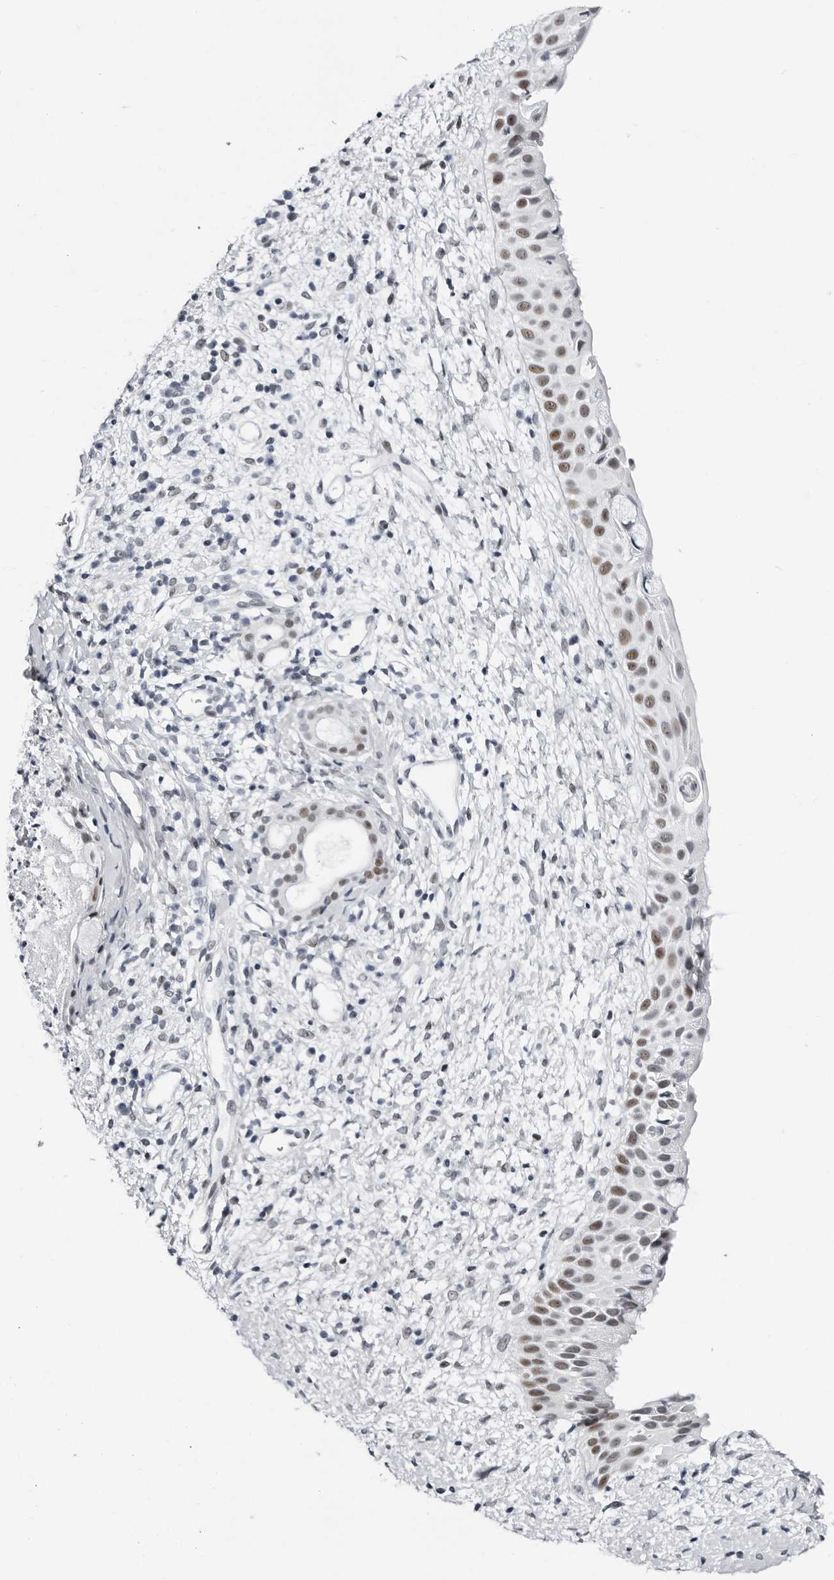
{"staining": {"intensity": "moderate", "quantity": ">75%", "location": "nuclear"}, "tissue": "nasopharynx", "cell_type": "Respiratory epithelial cells", "image_type": "normal", "snomed": [{"axis": "morphology", "description": "Normal tissue, NOS"}, {"axis": "topography", "description": "Nasopharynx"}], "caption": "Immunohistochemical staining of unremarkable nasopharynx reveals medium levels of moderate nuclear expression in approximately >75% of respiratory epithelial cells.", "gene": "VEZF1", "patient": {"sex": "male", "age": 22}}